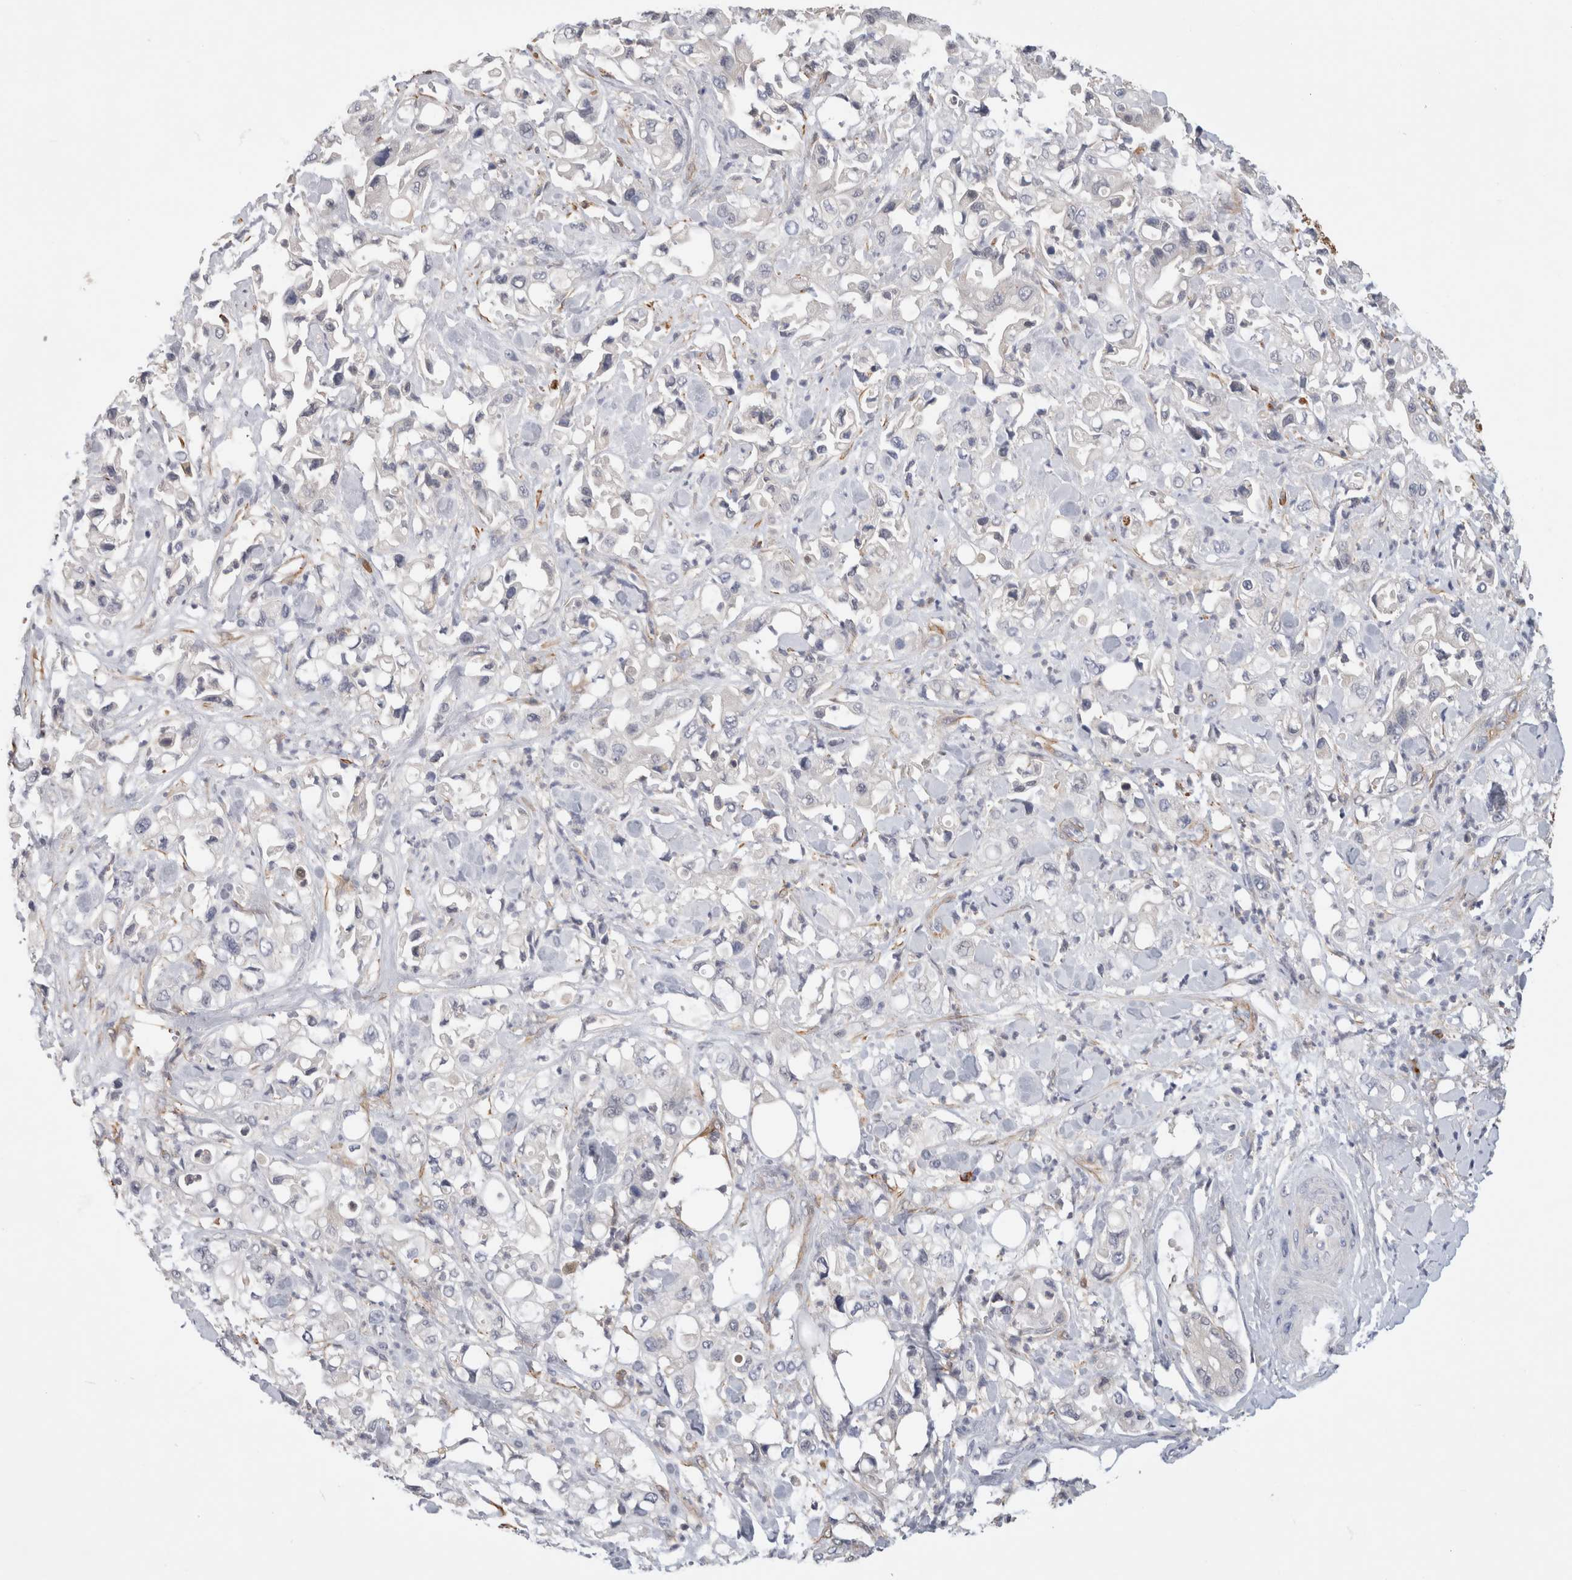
{"staining": {"intensity": "negative", "quantity": "none", "location": "none"}, "tissue": "pancreatic cancer", "cell_type": "Tumor cells", "image_type": "cancer", "snomed": [{"axis": "morphology", "description": "Adenocarcinoma, NOS"}, {"axis": "topography", "description": "Pancreas"}], "caption": "Immunohistochemistry of human pancreatic cancer (adenocarcinoma) exhibits no staining in tumor cells.", "gene": "PGM1", "patient": {"sex": "male", "age": 70}}